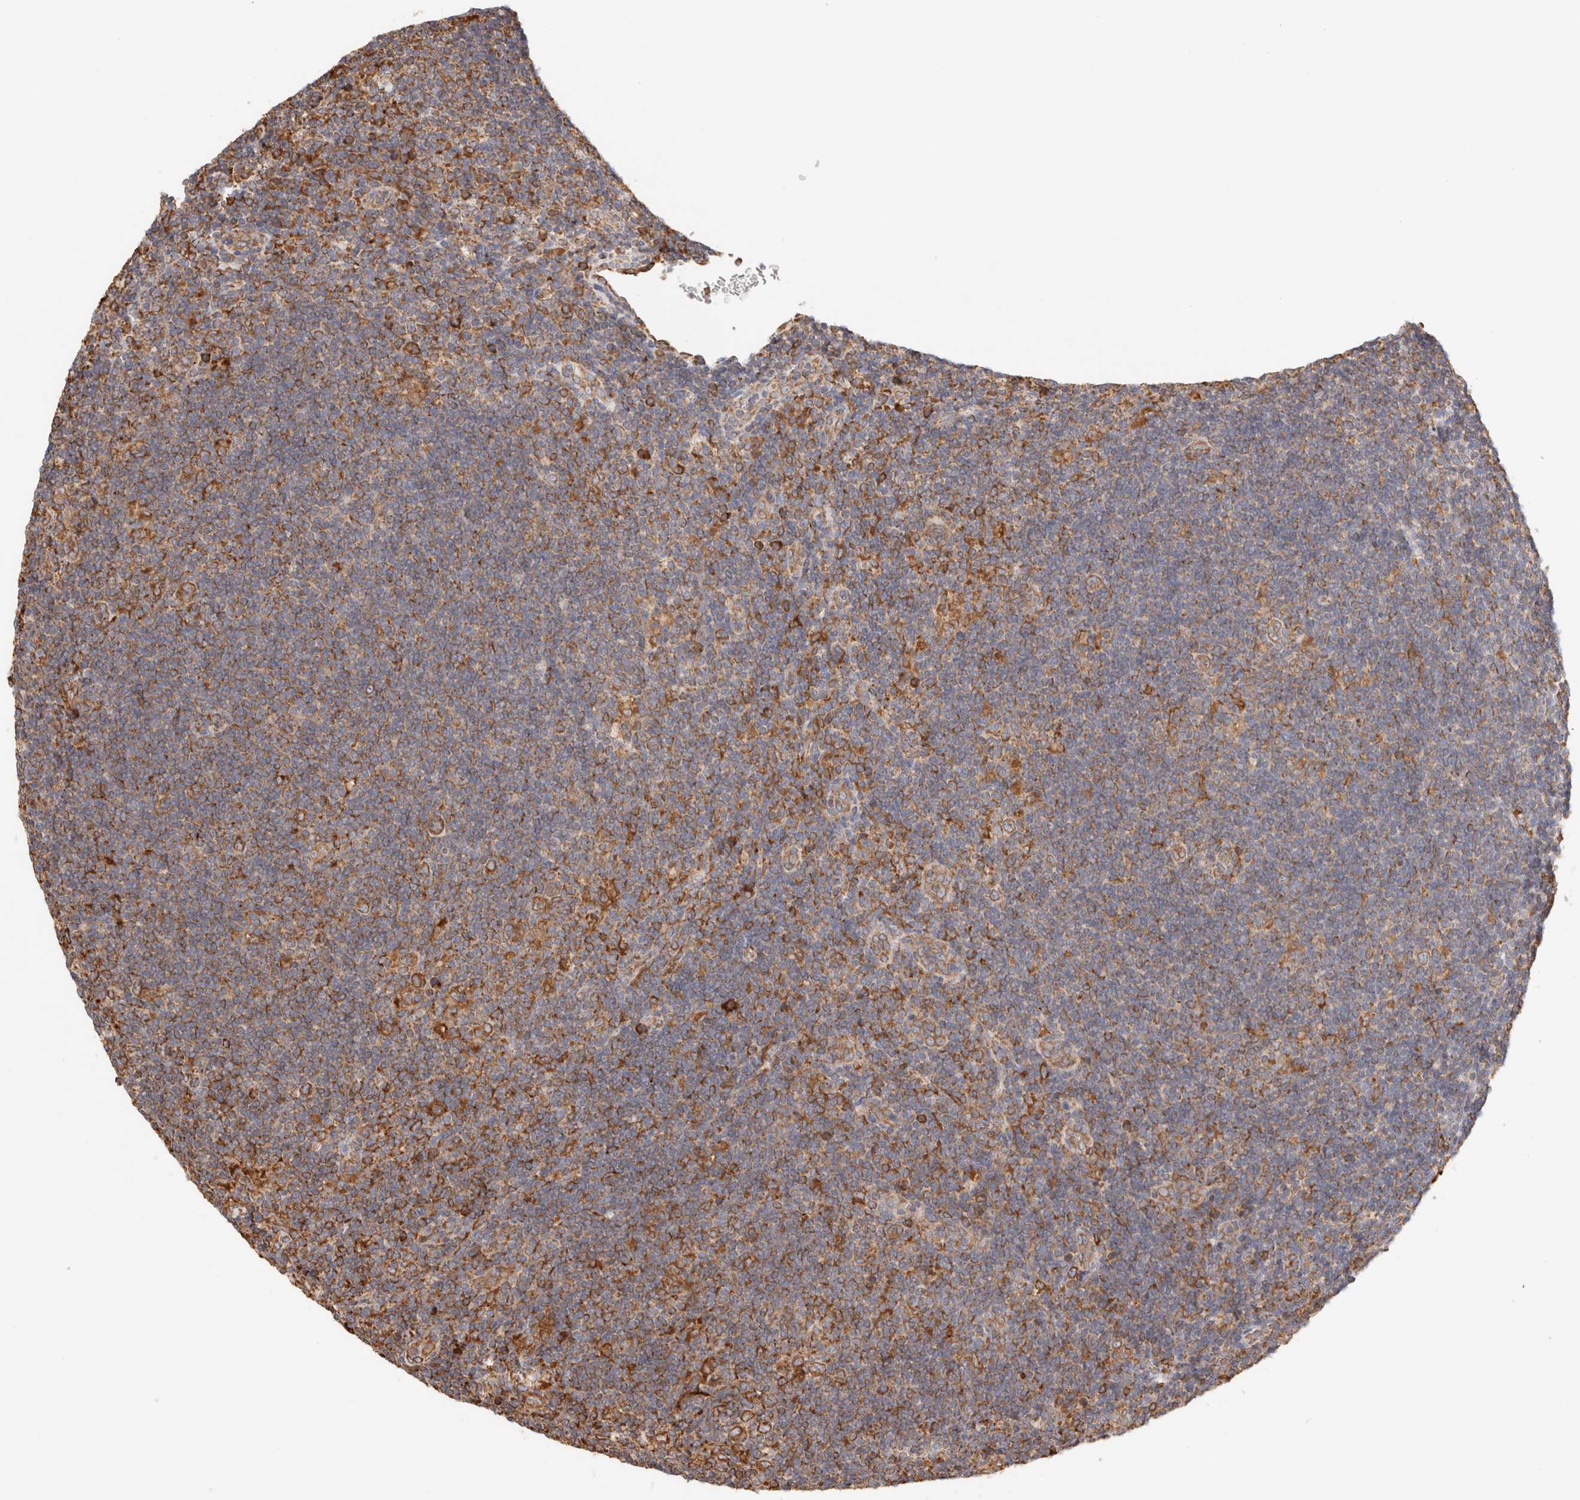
{"staining": {"intensity": "moderate", "quantity": ">75%", "location": "cytoplasmic/membranous"}, "tissue": "lymphoma", "cell_type": "Tumor cells", "image_type": "cancer", "snomed": [{"axis": "morphology", "description": "Hodgkin's disease, NOS"}, {"axis": "topography", "description": "Lymph node"}], "caption": "Hodgkin's disease stained with immunohistochemistry exhibits moderate cytoplasmic/membranous expression in approximately >75% of tumor cells.", "gene": "FER", "patient": {"sex": "female", "age": 57}}